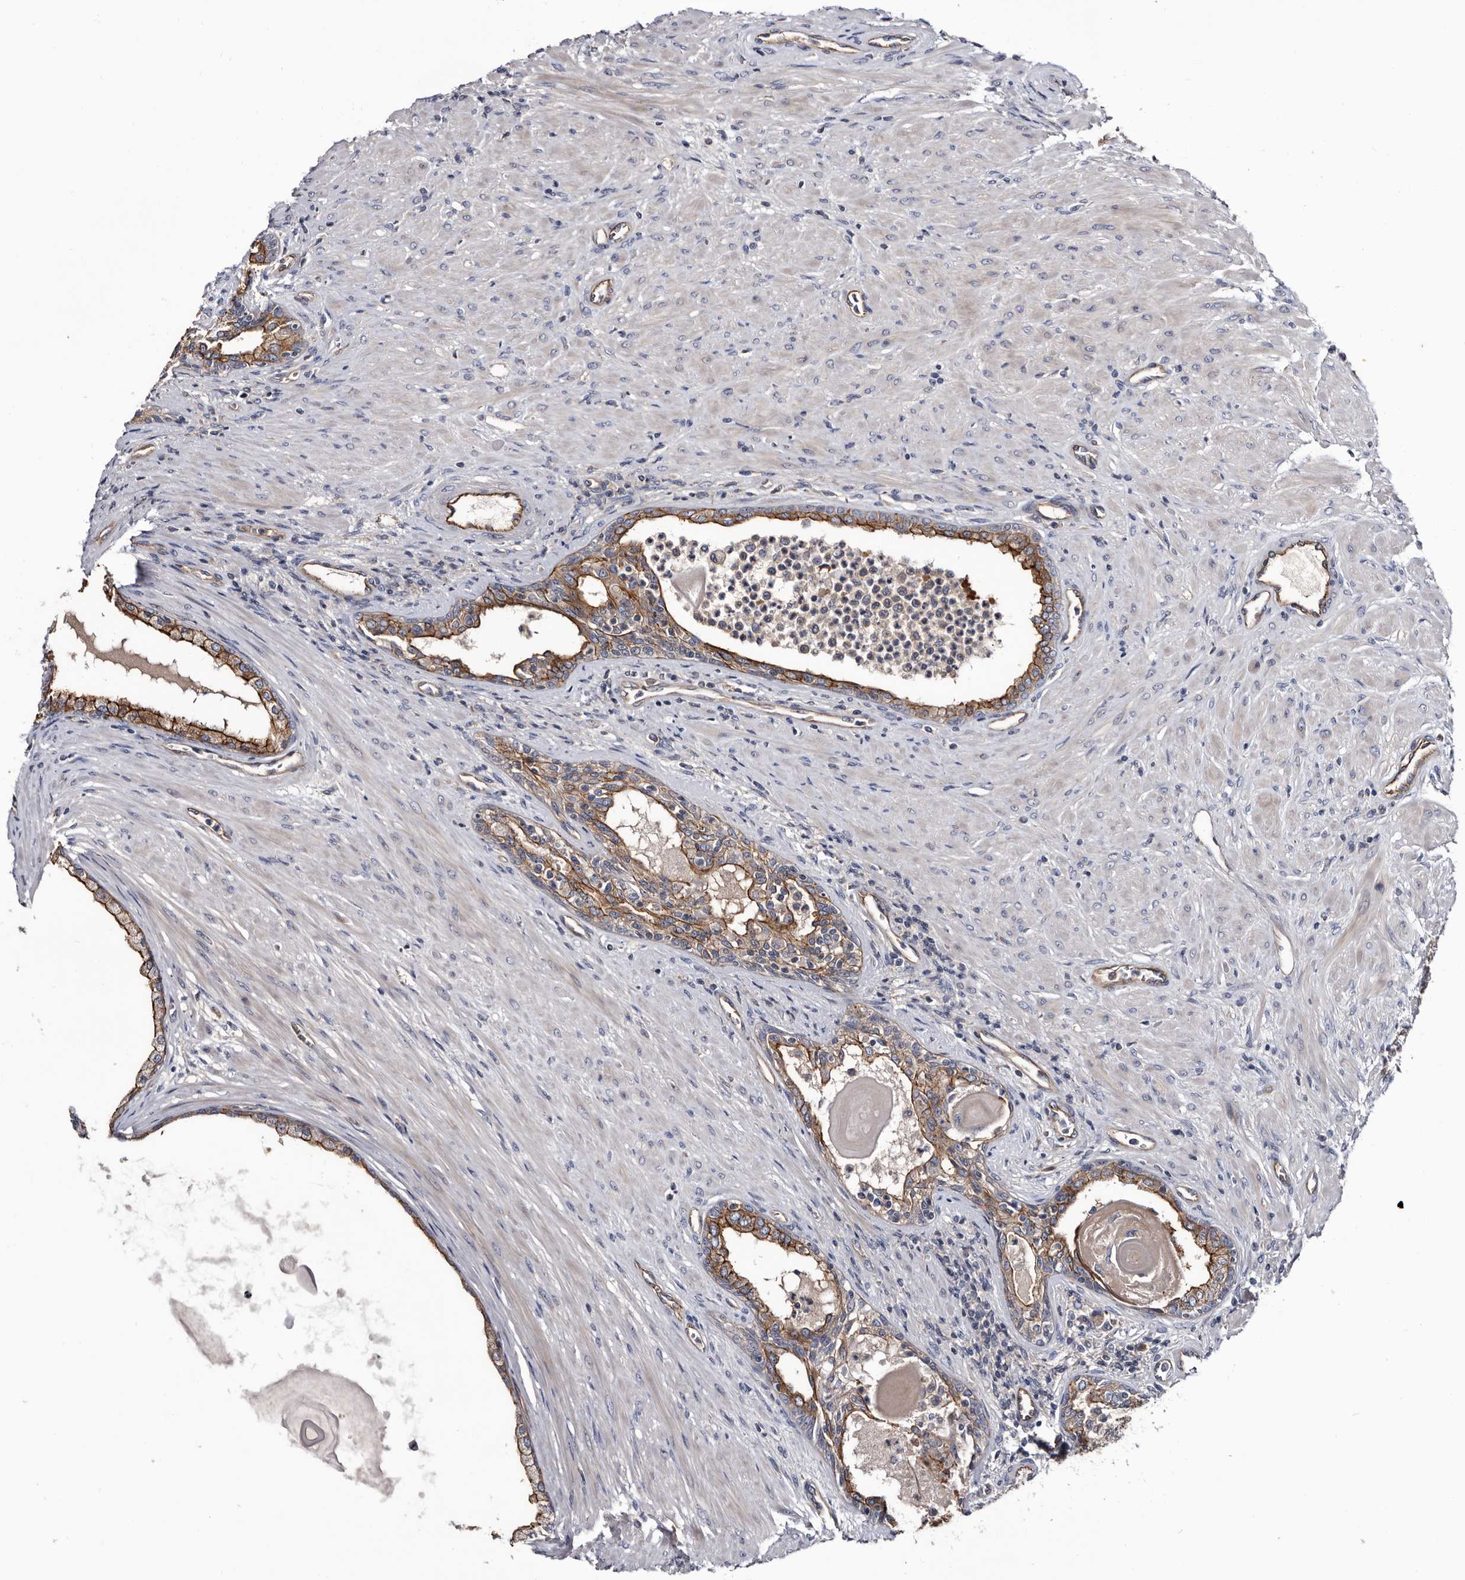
{"staining": {"intensity": "strong", "quantity": ">75%", "location": "cytoplasmic/membranous"}, "tissue": "prostate cancer", "cell_type": "Tumor cells", "image_type": "cancer", "snomed": [{"axis": "morphology", "description": "Normal tissue, NOS"}, {"axis": "morphology", "description": "Adenocarcinoma, Low grade"}, {"axis": "topography", "description": "Prostate"}, {"axis": "topography", "description": "Peripheral nerve tissue"}], "caption": "Immunohistochemical staining of prostate cancer (low-grade adenocarcinoma) exhibits high levels of strong cytoplasmic/membranous protein positivity in about >75% of tumor cells. (DAB = brown stain, brightfield microscopy at high magnification).", "gene": "TSPAN17", "patient": {"sex": "male", "age": 71}}